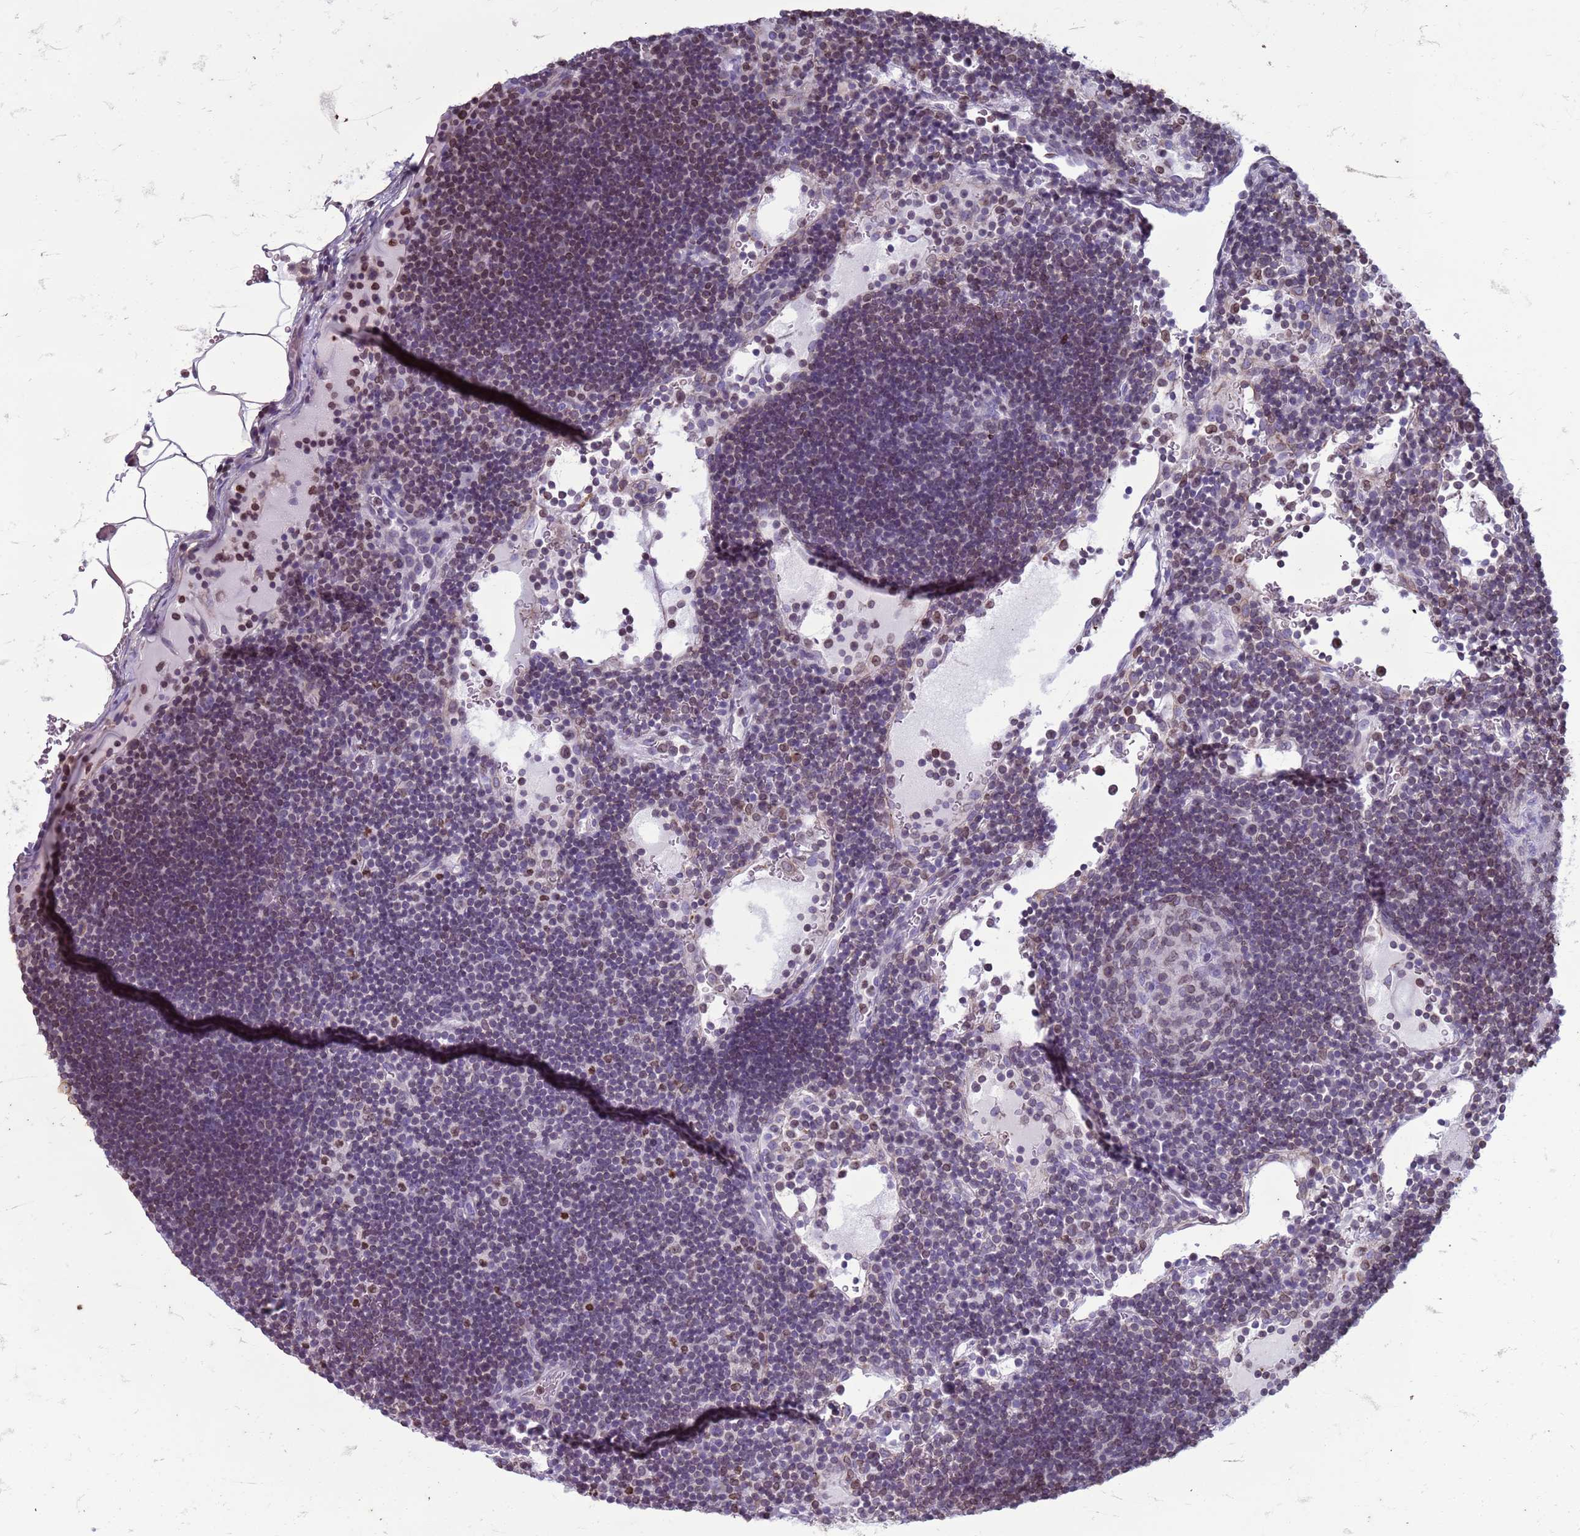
{"staining": {"intensity": "moderate", "quantity": "25%-75%", "location": "cytoplasmic/membranous,nuclear"}, "tissue": "lymph node", "cell_type": "Germinal center cells", "image_type": "normal", "snomed": [{"axis": "morphology", "description": "Normal tissue, NOS"}, {"axis": "topography", "description": "Lymph node"}], "caption": "DAB immunohistochemical staining of unremarkable lymph node exhibits moderate cytoplasmic/membranous,nuclear protein positivity in about 25%-75% of germinal center cells.", "gene": "METTL25B", "patient": {"sex": "male", "age": 53}}